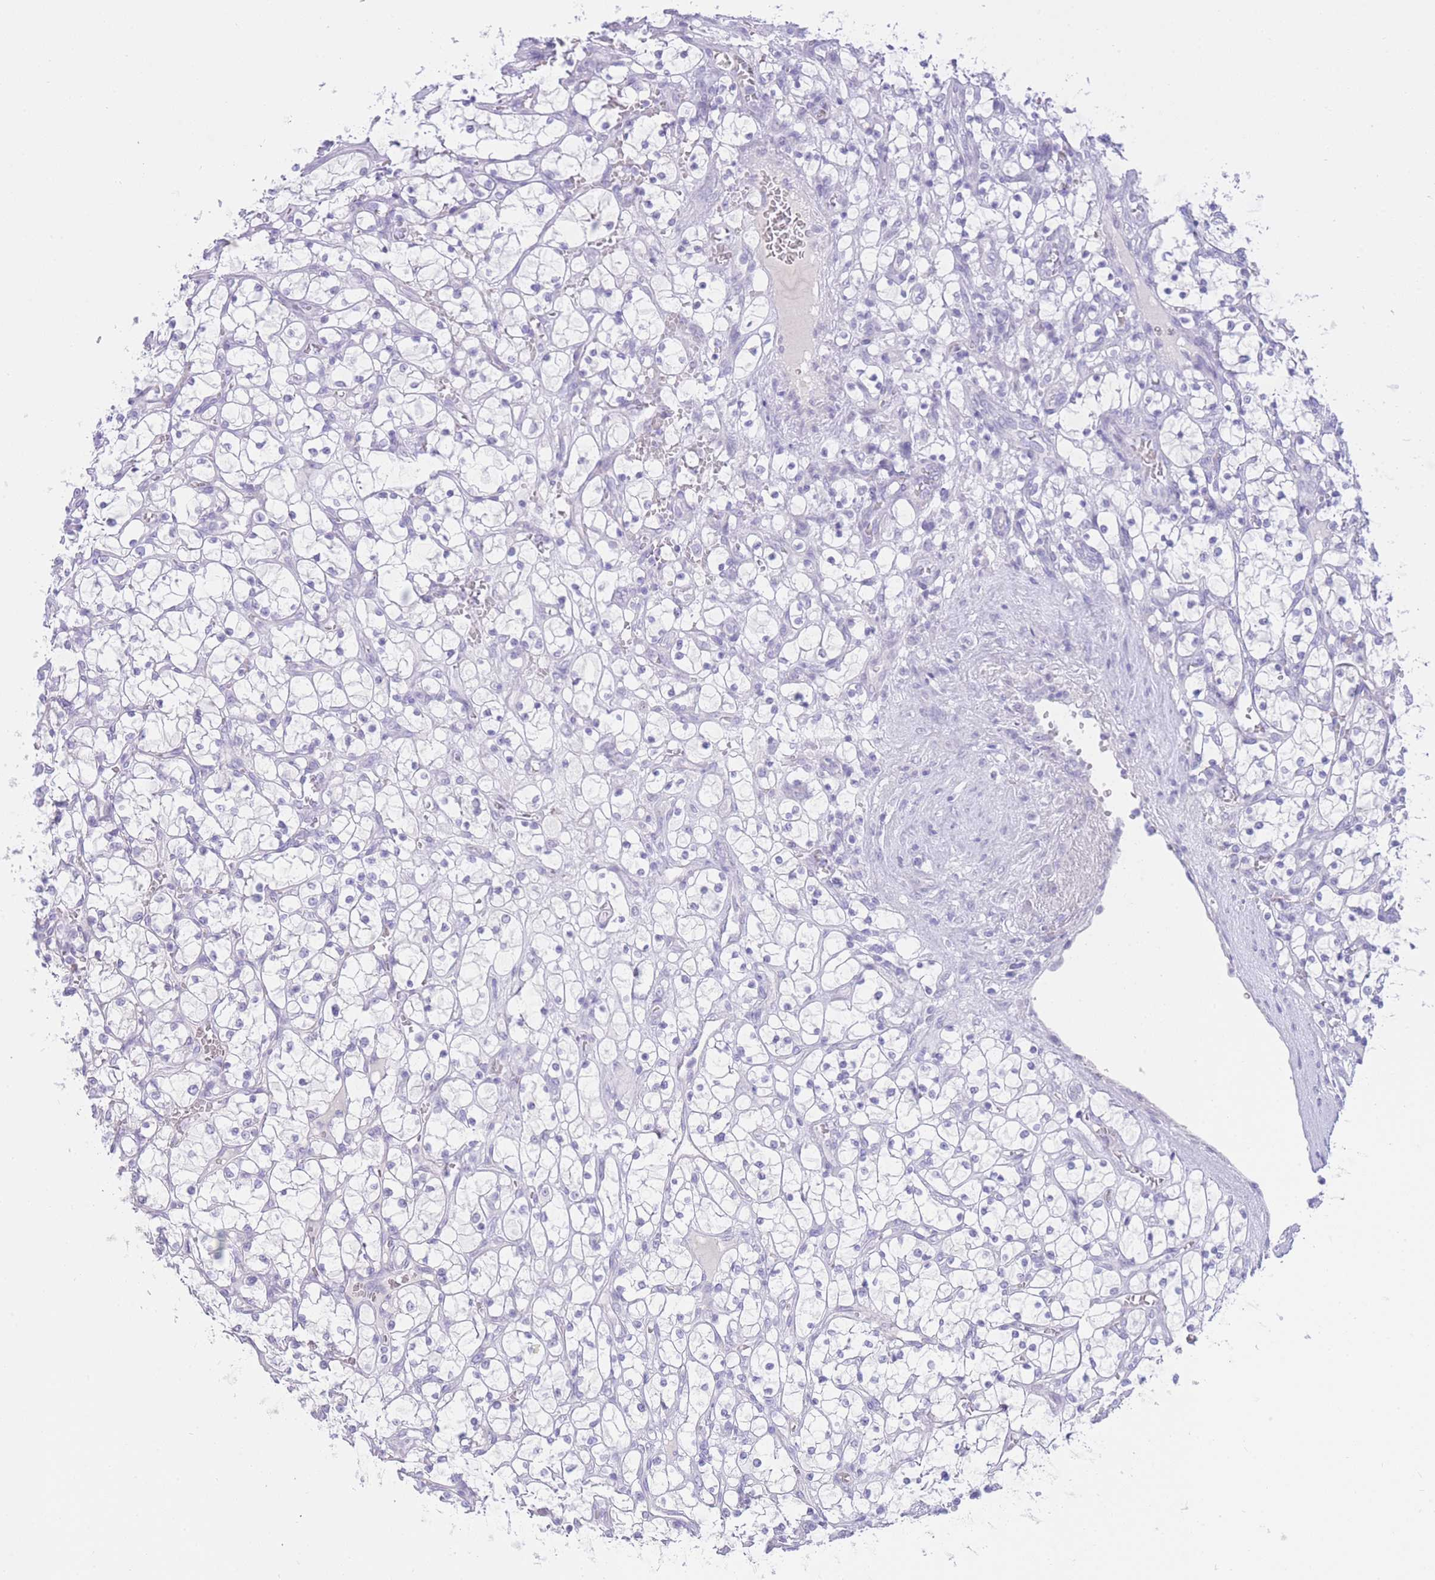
{"staining": {"intensity": "negative", "quantity": "none", "location": "none"}, "tissue": "renal cancer", "cell_type": "Tumor cells", "image_type": "cancer", "snomed": [{"axis": "morphology", "description": "Adenocarcinoma, NOS"}, {"axis": "topography", "description": "Kidney"}], "caption": "Immunohistochemistry image of human renal cancer (adenocarcinoma) stained for a protein (brown), which shows no expression in tumor cells. Nuclei are stained in blue.", "gene": "ZNF212", "patient": {"sex": "female", "age": 69}}